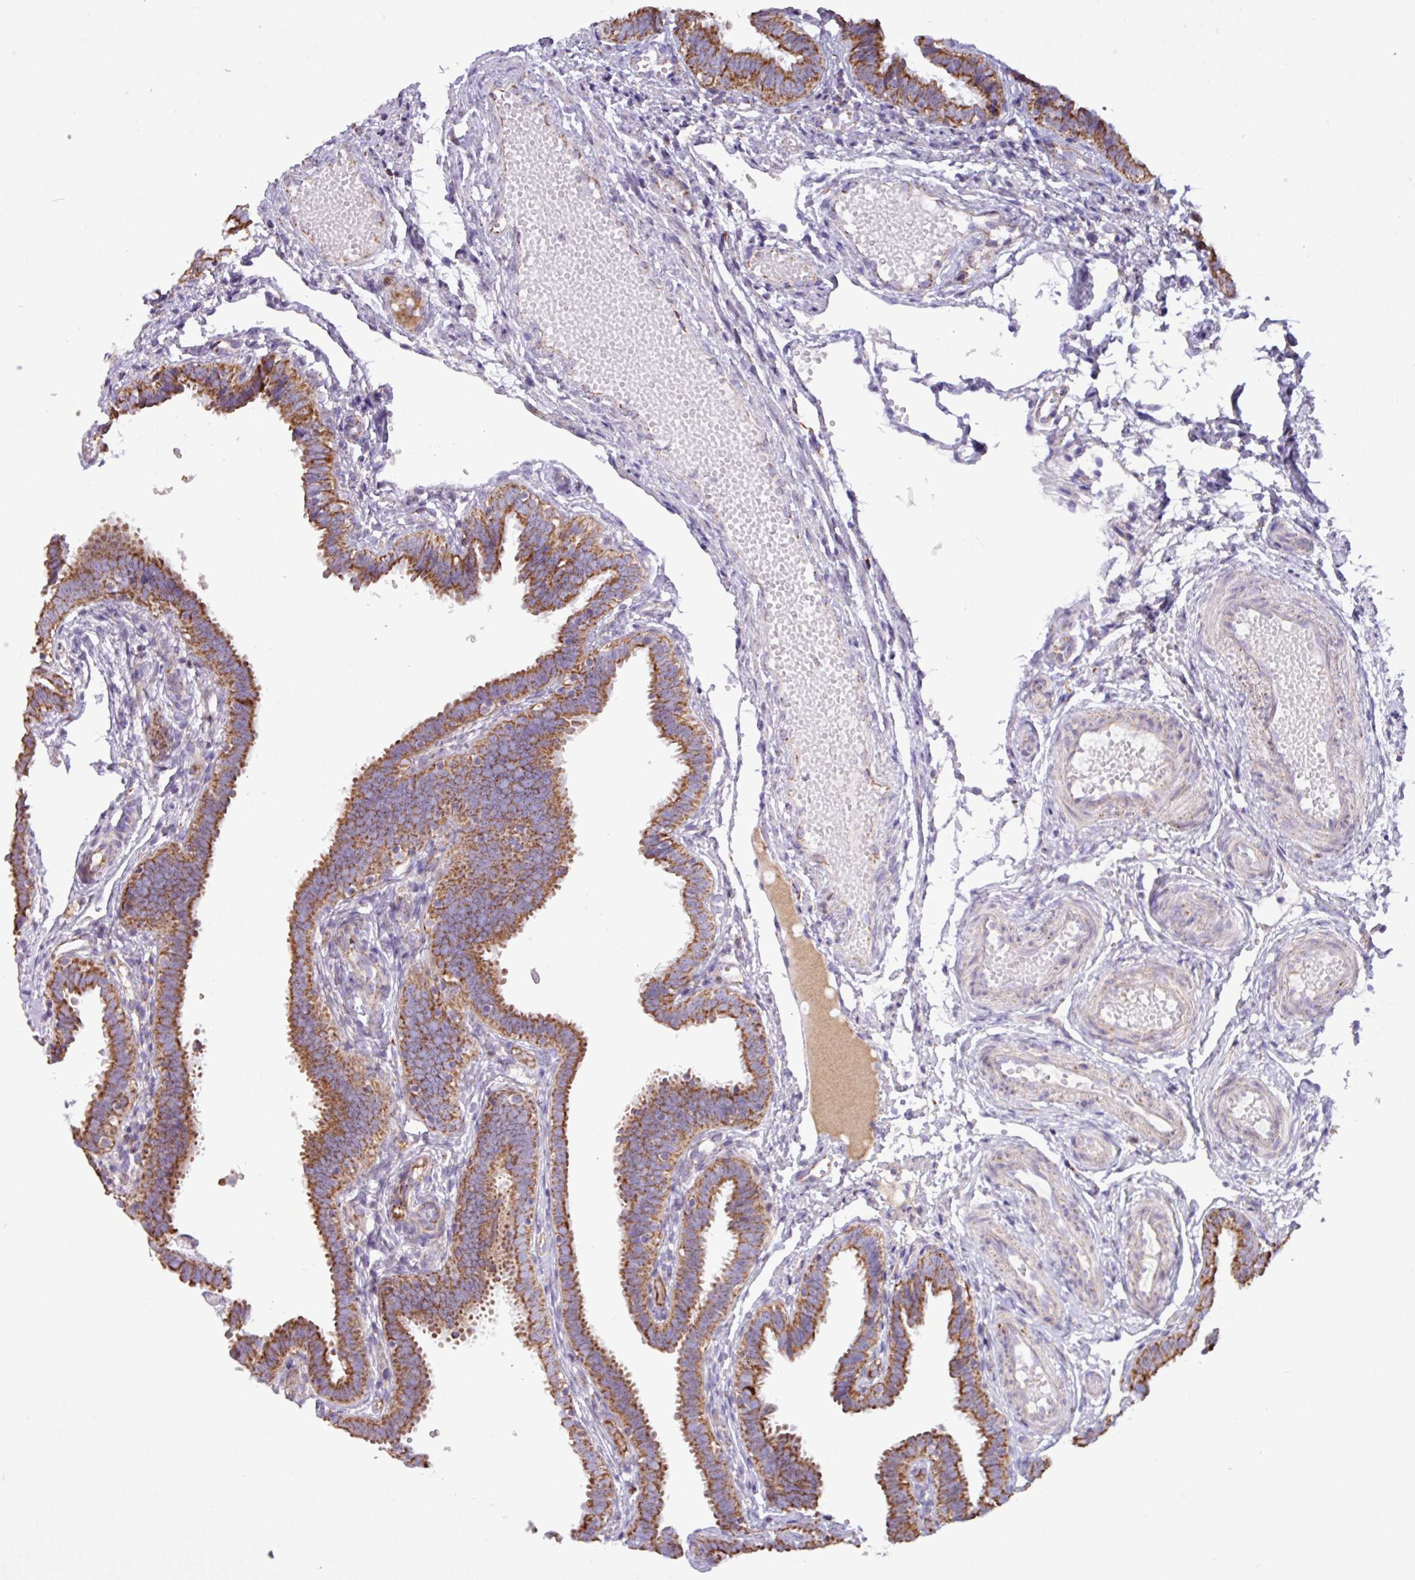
{"staining": {"intensity": "moderate", "quantity": ">75%", "location": "cytoplasmic/membranous"}, "tissue": "fallopian tube", "cell_type": "Glandular cells", "image_type": "normal", "snomed": [{"axis": "morphology", "description": "Normal tissue, NOS"}, {"axis": "topography", "description": "Fallopian tube"}], "caption": "Glandular cells exhibit moderate cytoplasmic/membranous staining in approximately >75% of cells in unremarkable fallopian tube. (Stains: DAB in brown, nuclei in blue, Microscopy: brightfield microscopy at high magnification).", "gene": "RTL3", "patient": {"sex": "female", "age": 37}}